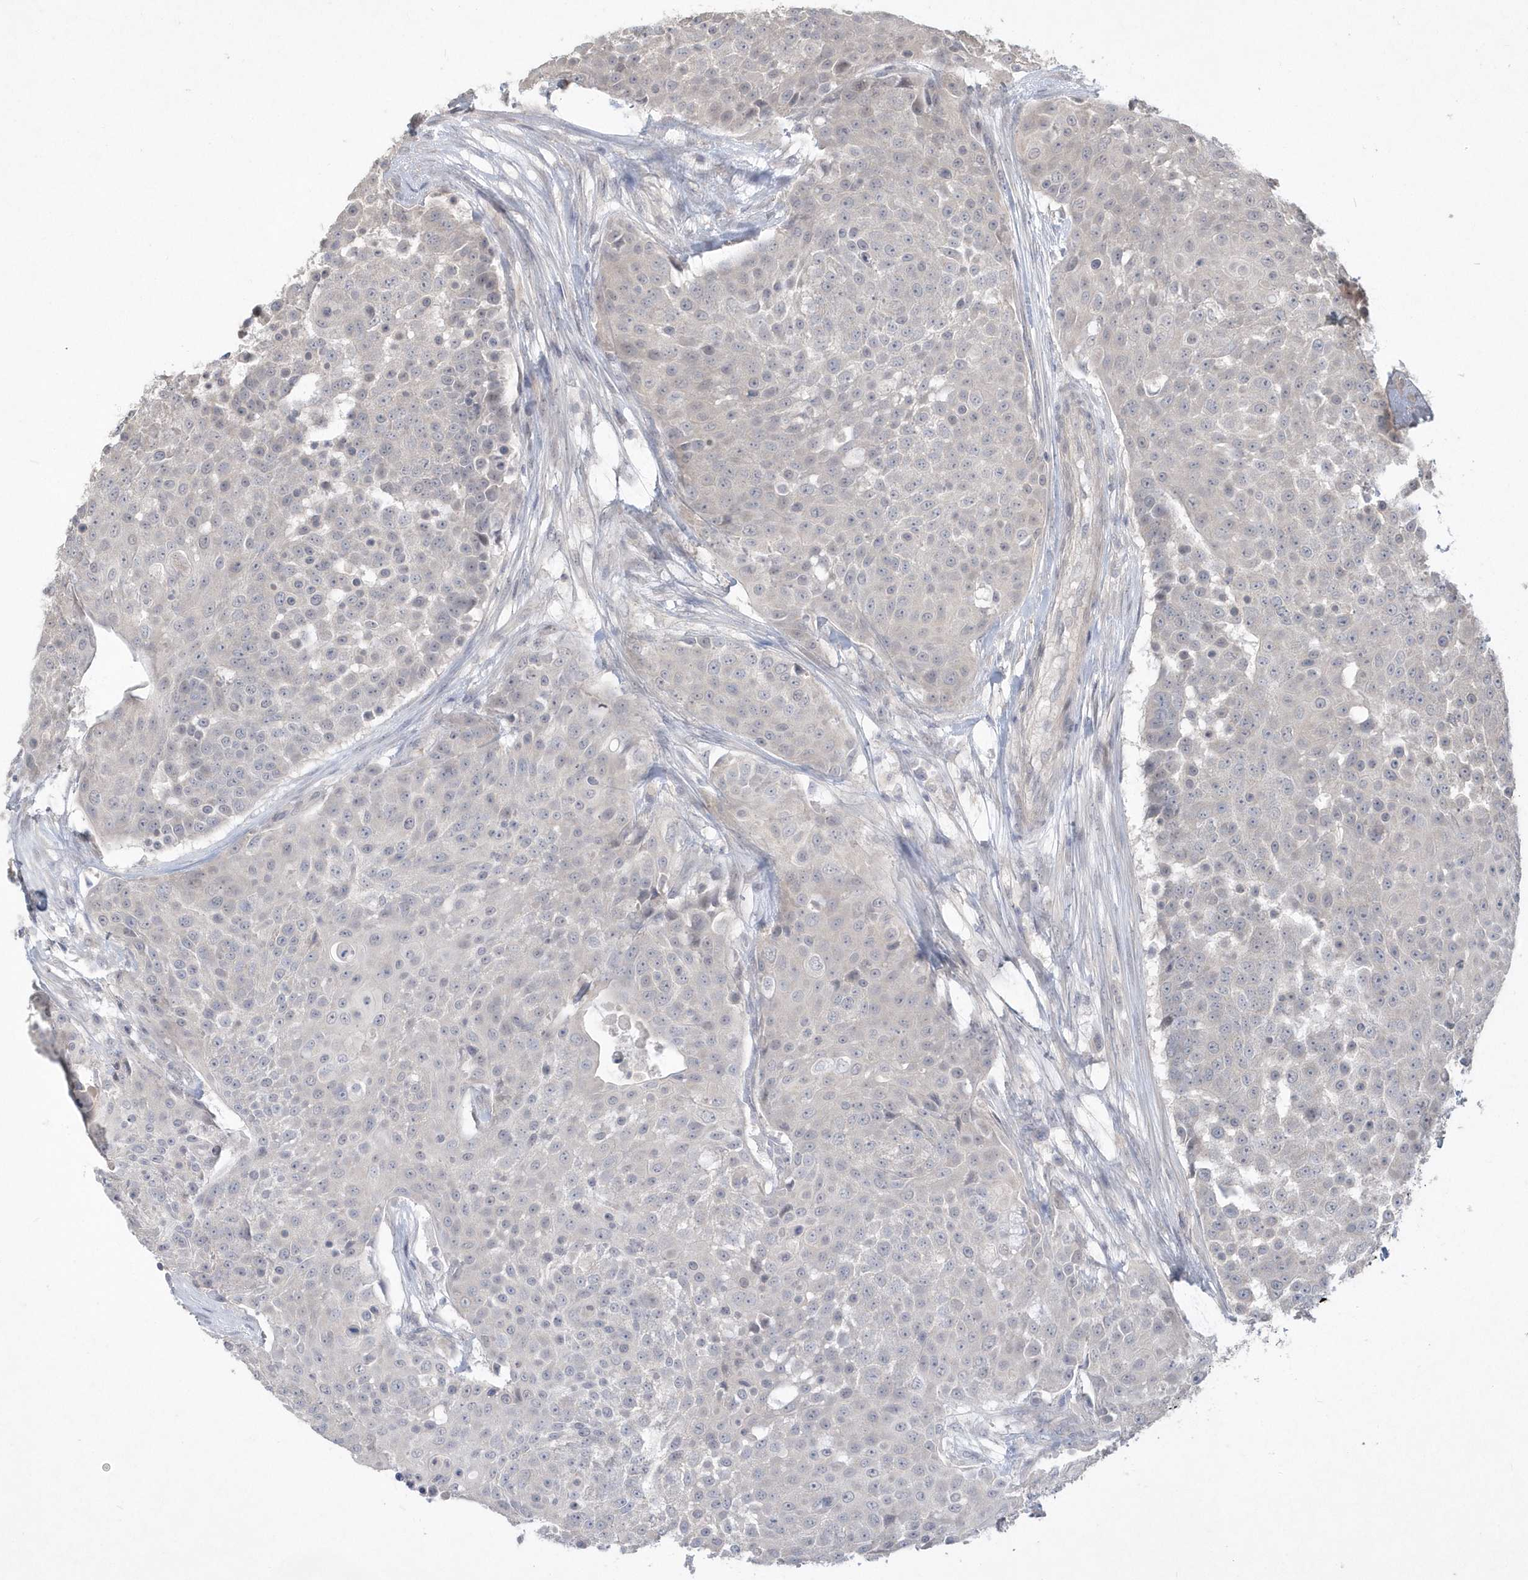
{"staining": {"intensity": "negative", "quantity": "none", "location": "none"}, "tissue": "urothelial cancer", "cell_type": "Tumor cells", "image_type": "cancer", "snomed": [{"axis": "morphology", "description": "Urothelial carcinoma, High grade"}, {"axis": "topography", "description": "Urinary bladder"}], "caption": "Tumor cells show no significant staining in urothelial carcinoma (high-grade).", "gene": "TSPEAR", "patient": {"sex": "female", "age": 63}}